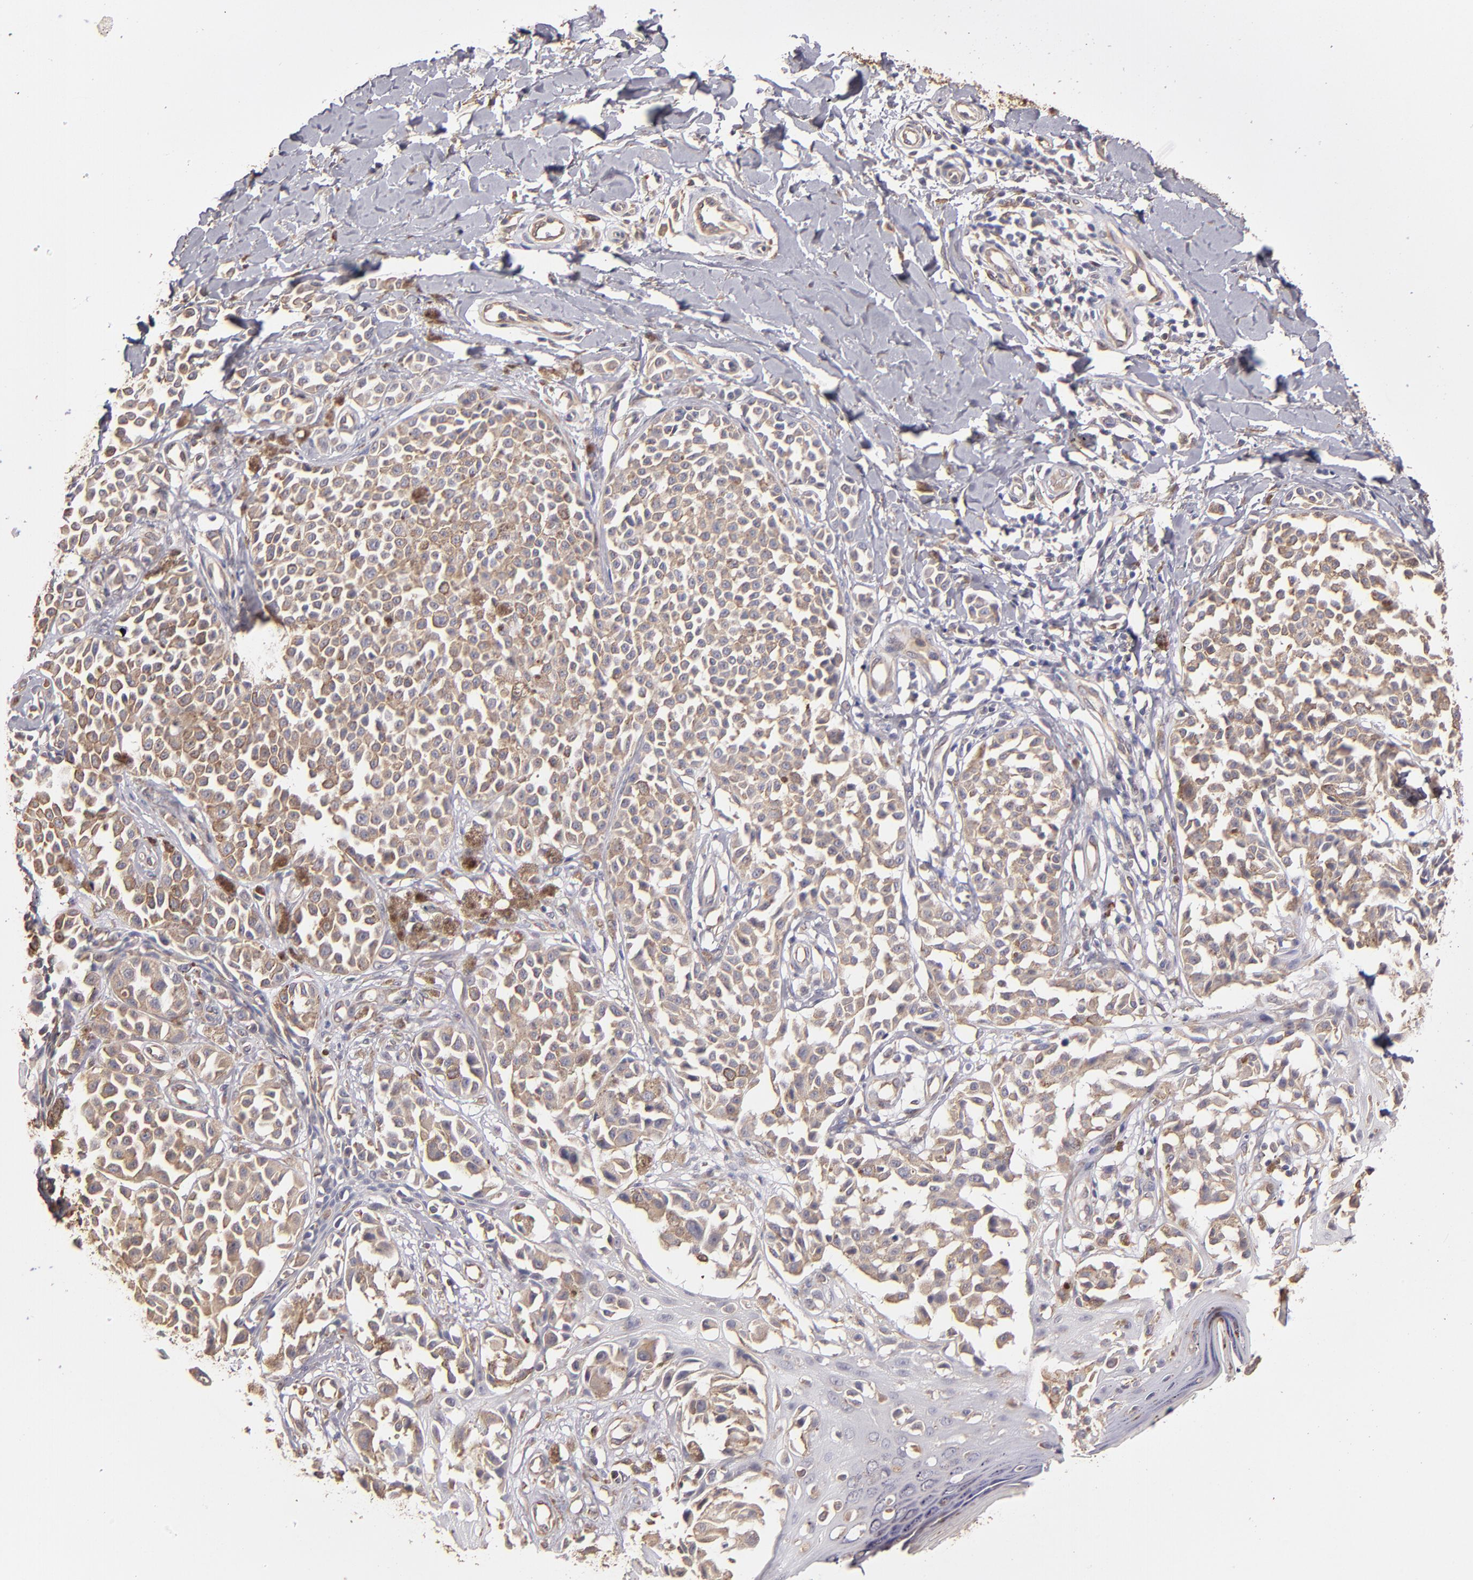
{"staining": {"intensity": "weak", "quantity": ">75%", "location": "cytoplasmic/membranous"}, "tissue": "melanoma", "cell_type": "Tumor cells", "image_type": "cancer", "snomed": [{"axis": "morphology", "description": "Malignant melanoma, NOS"}, {"axis": "topography", "description": "Skin"}], "caption": "Weak cytoplasmic/membranous expression is seen in about >75% of tumor cells in malignant melanoma.", "gene": "ABCC1", "patient": {"sex": "female", "age": 38}}